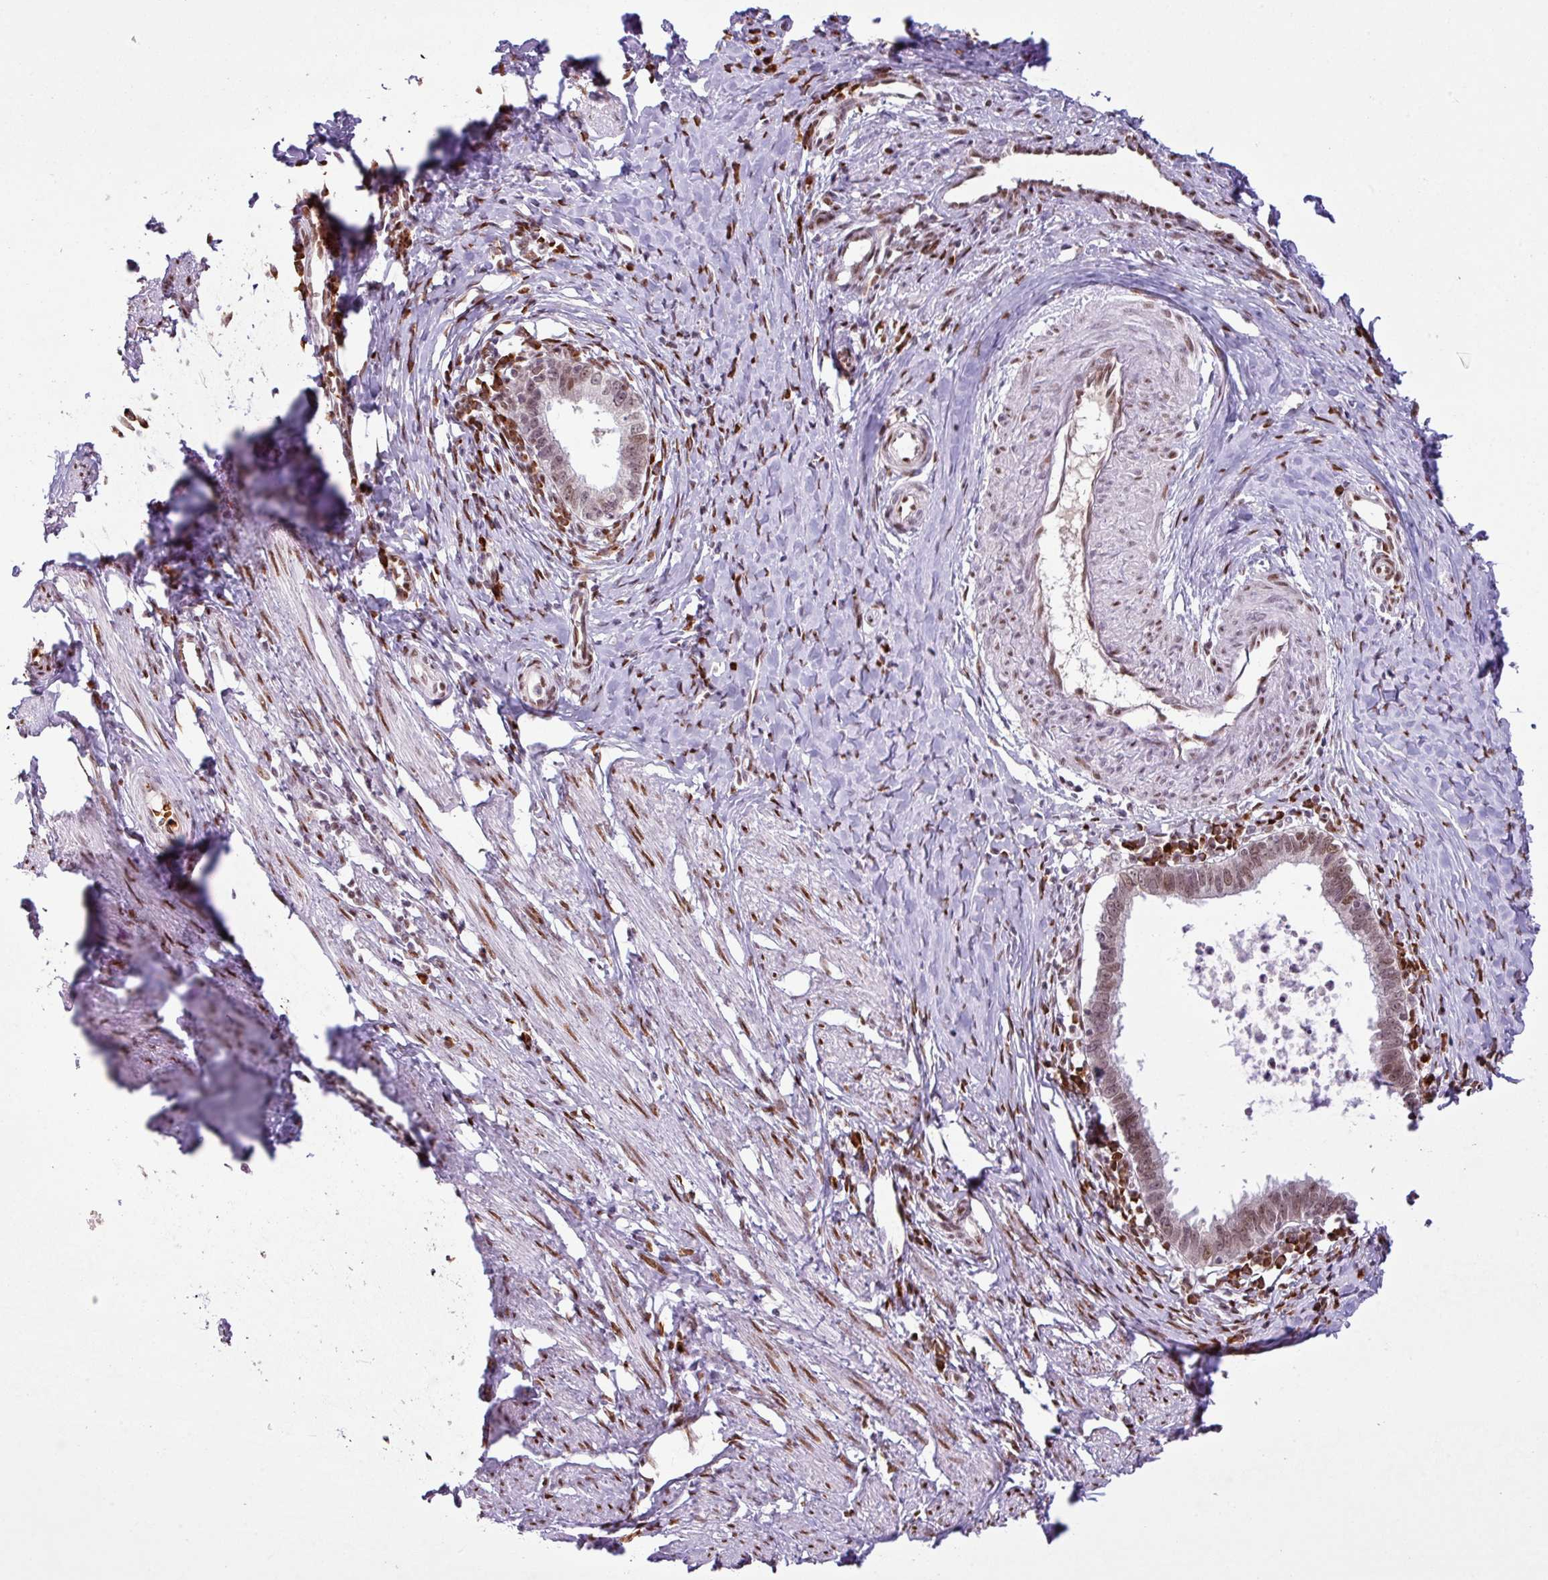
{"staining": {"intensity": "moderate", "quantity": ">75%", "location": "nuclear"}, "tissue": "cervical cancer", "cell_type": "Tumor cells", "image_type": "cancer", "snomed": [{"axis": "morphology", "description": "Adenocarcinoma, NOS"}, {"axis": "topography", "description": "Cervix"}], "caption": "Adenocarcinoma (cervical) tissue shows moderate nuclear staining in about >75% of tumor cells, visualized by immunohistochemistry.", "gene": "PRDM5", "patient": {"sex": "female", "age": 36}}